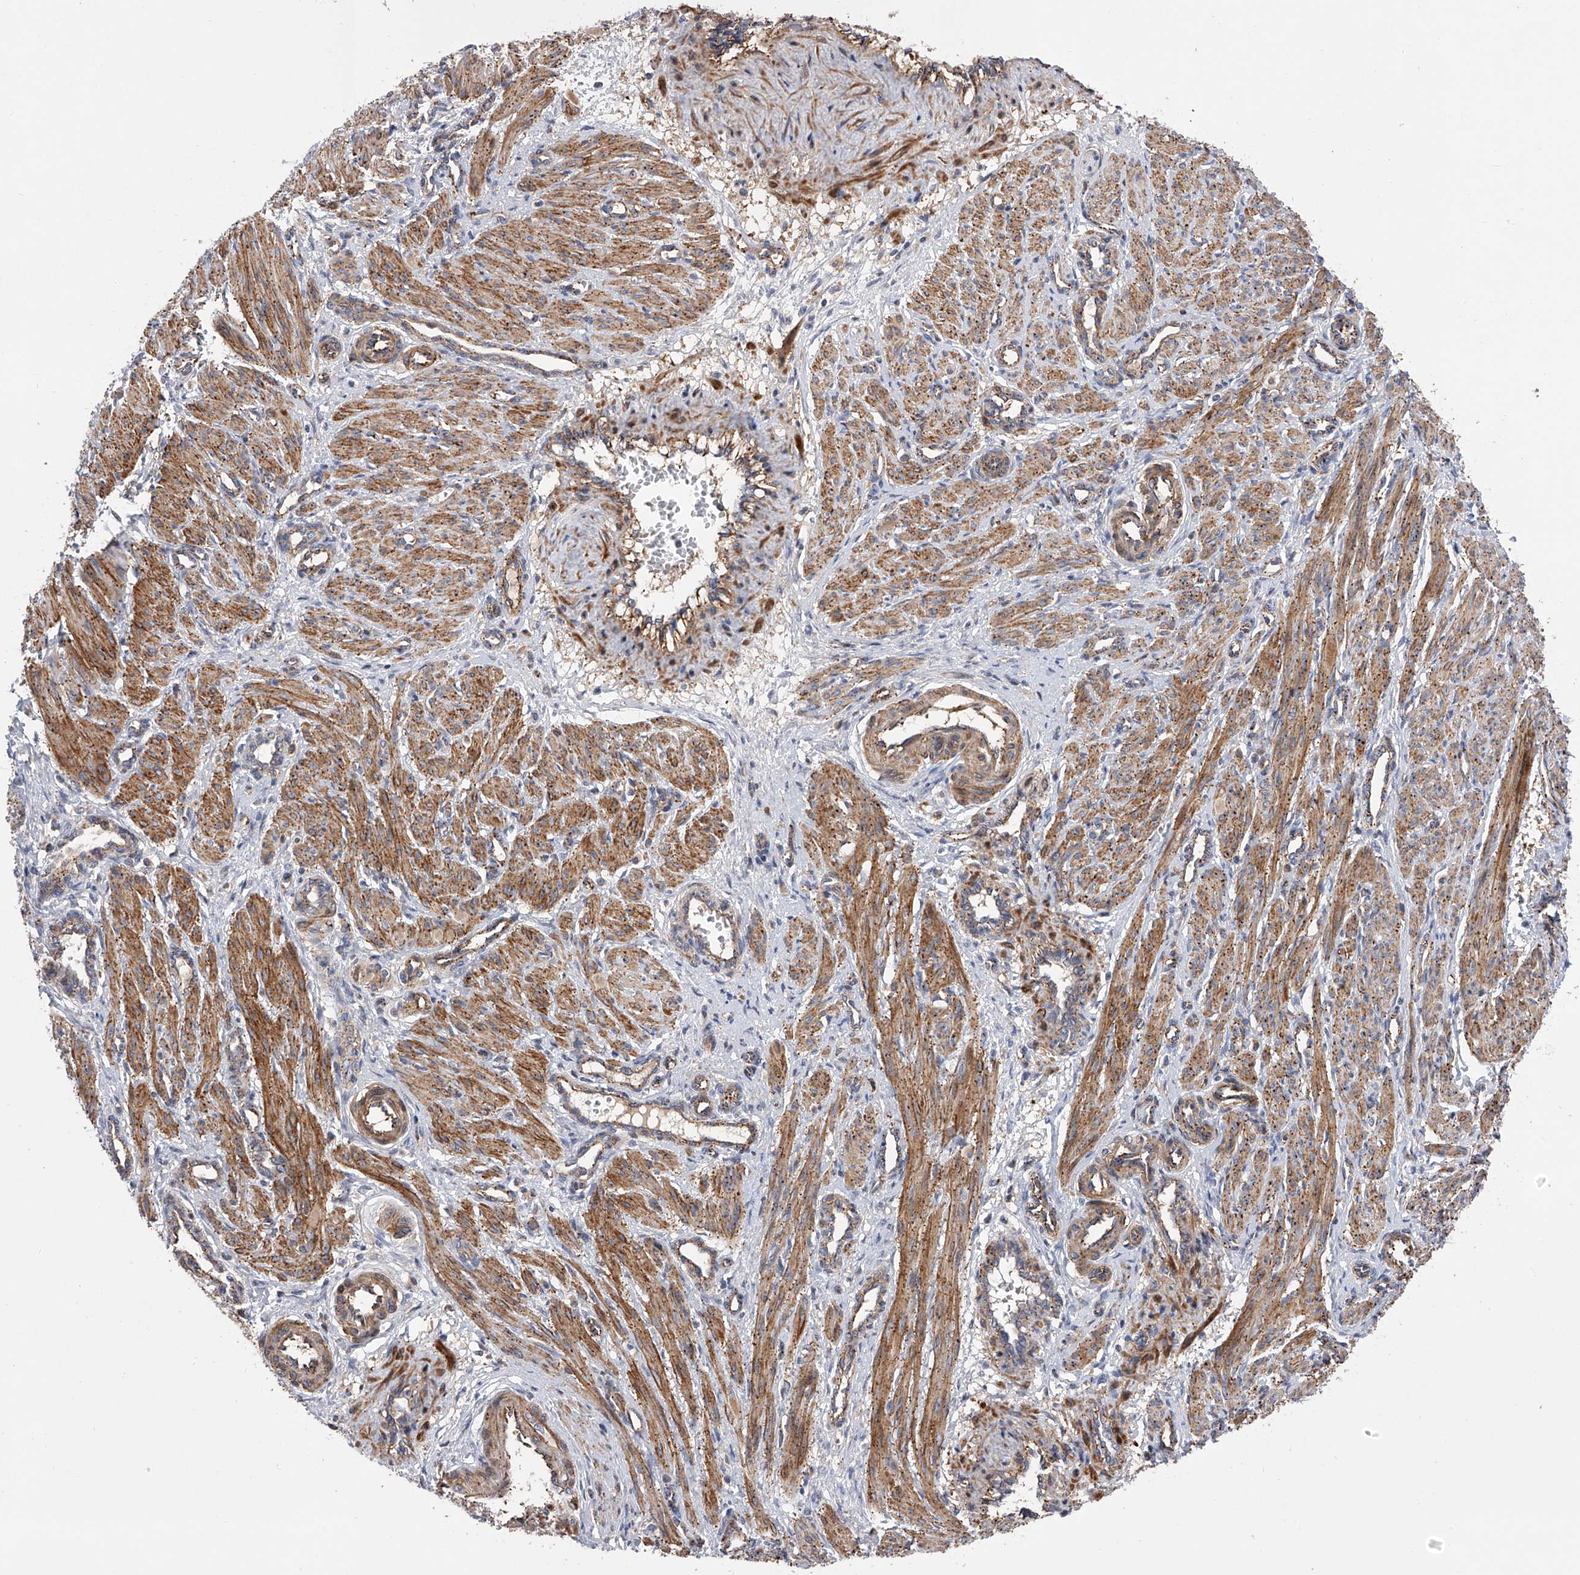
{"staining": {"intensity": "strong", "quantity": ">75%", "location": "cytoplasmic/membranous"}, "tissue": "smooth muscle", "cell_type": "Smooth muscle cells", "image_type": "normal", "snomed": [{"axis": "morphology", "description": "Normal tissue, NOS"}, {"axis": "topography", "description": "Endometrium"}], "caption": "Immunohistochemistry histopathology image of benign smooth muscle stained for a protein (brown), which reveals high levels of strong cytoplasmic/membranous expression in about >75% of smooth muscle cells.", "gene": "PDSS2", "patient": {"sex": "female", "age": 33}}